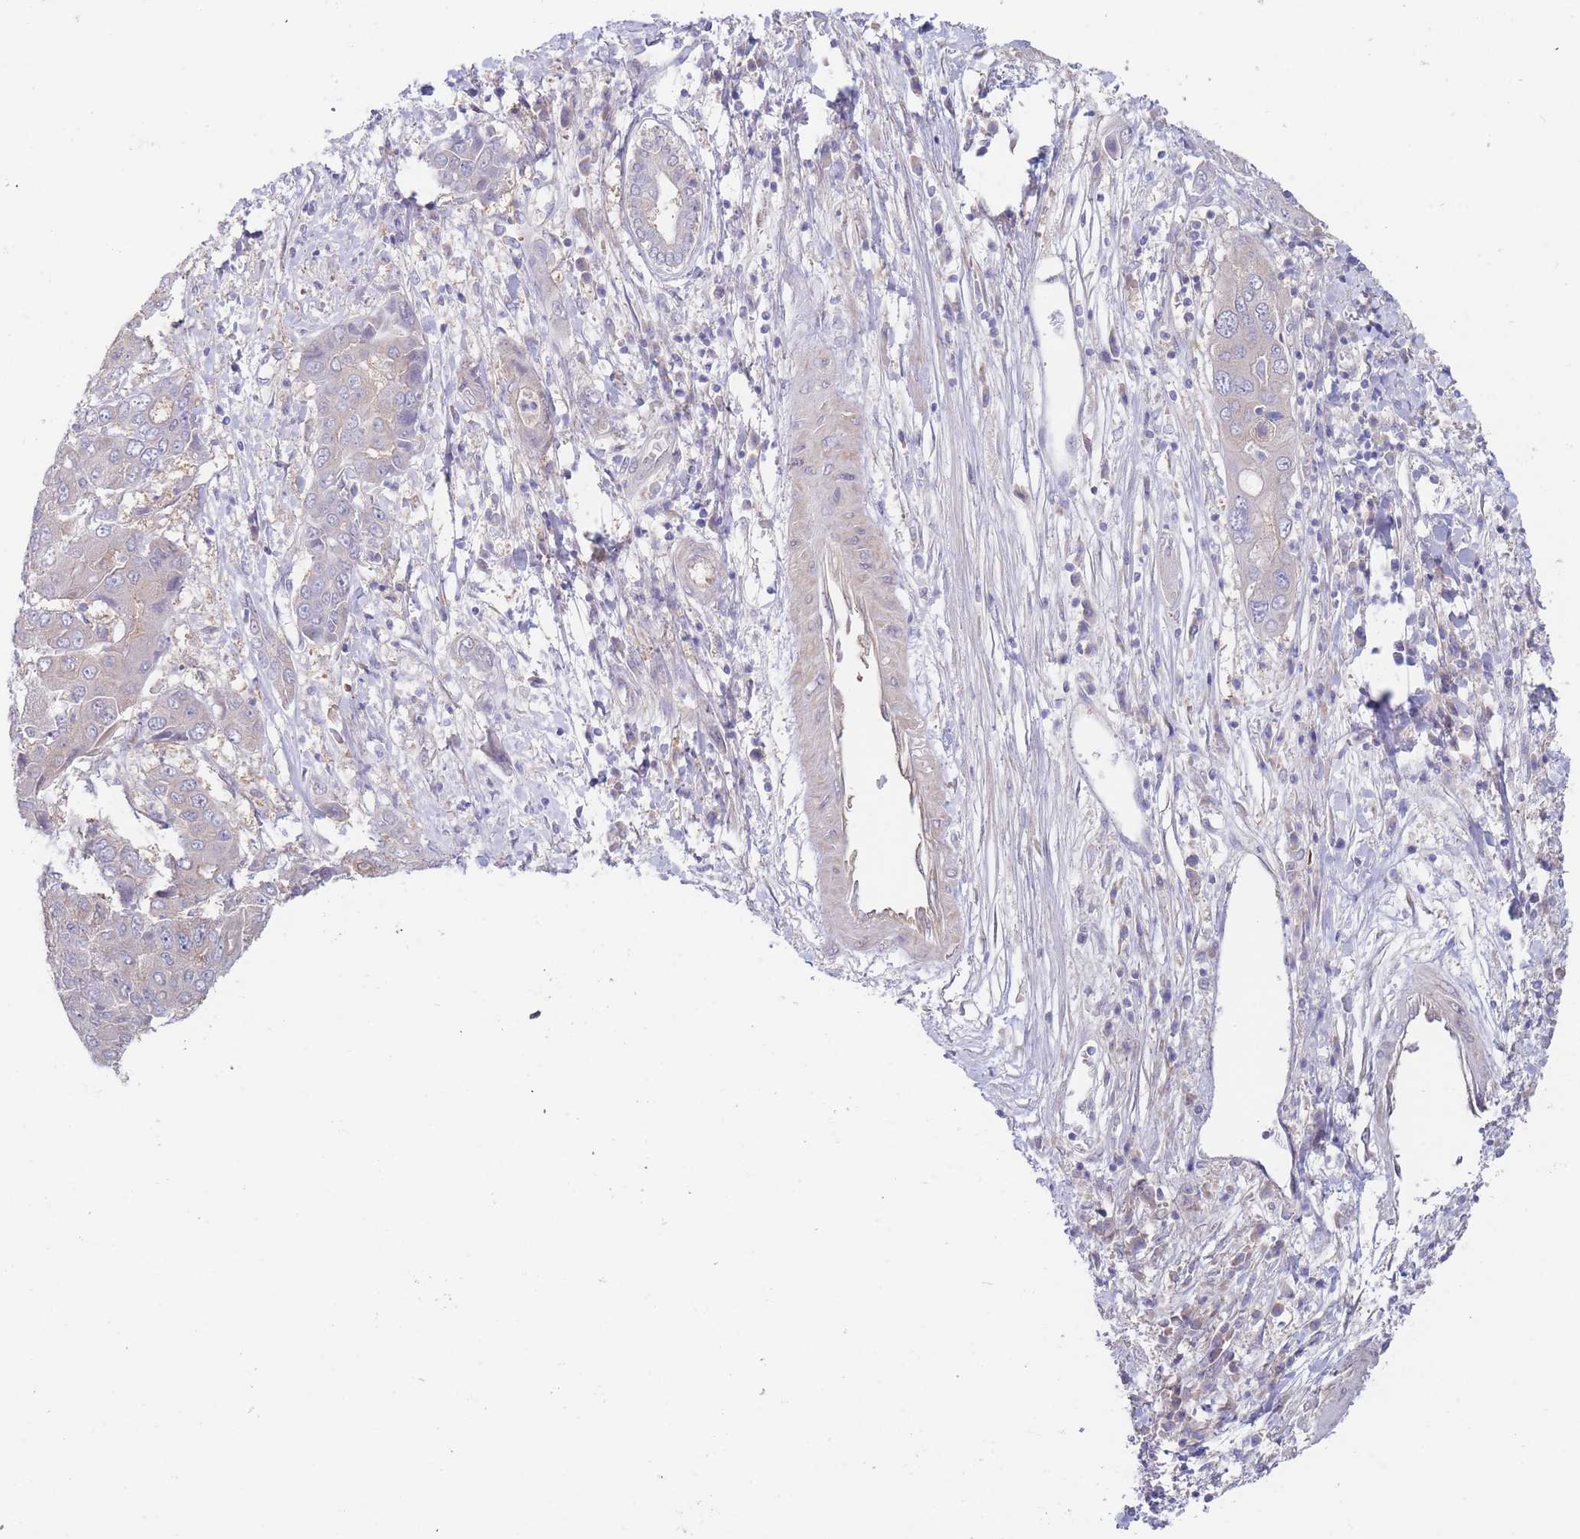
{"staining": {"intensity": "weak", "quantity": "<25%", "location": "cytoplasmic/membranous"}, "tissue": "liver cancer", "cell_type": "Tumor cells", "image_type": "cancer", "snomed": [{"axis": "morphology", "description": "Cholangiocarcinoma"}, {"axis": "topography", "description": "Liver"}], "caption": "An image of liver cancer (cholangiocarcinoma) stained for a protein displays no brown staining in tumor cells.", "gene": "ZNF281", "patient": {"sex": "male", "age": 67}}